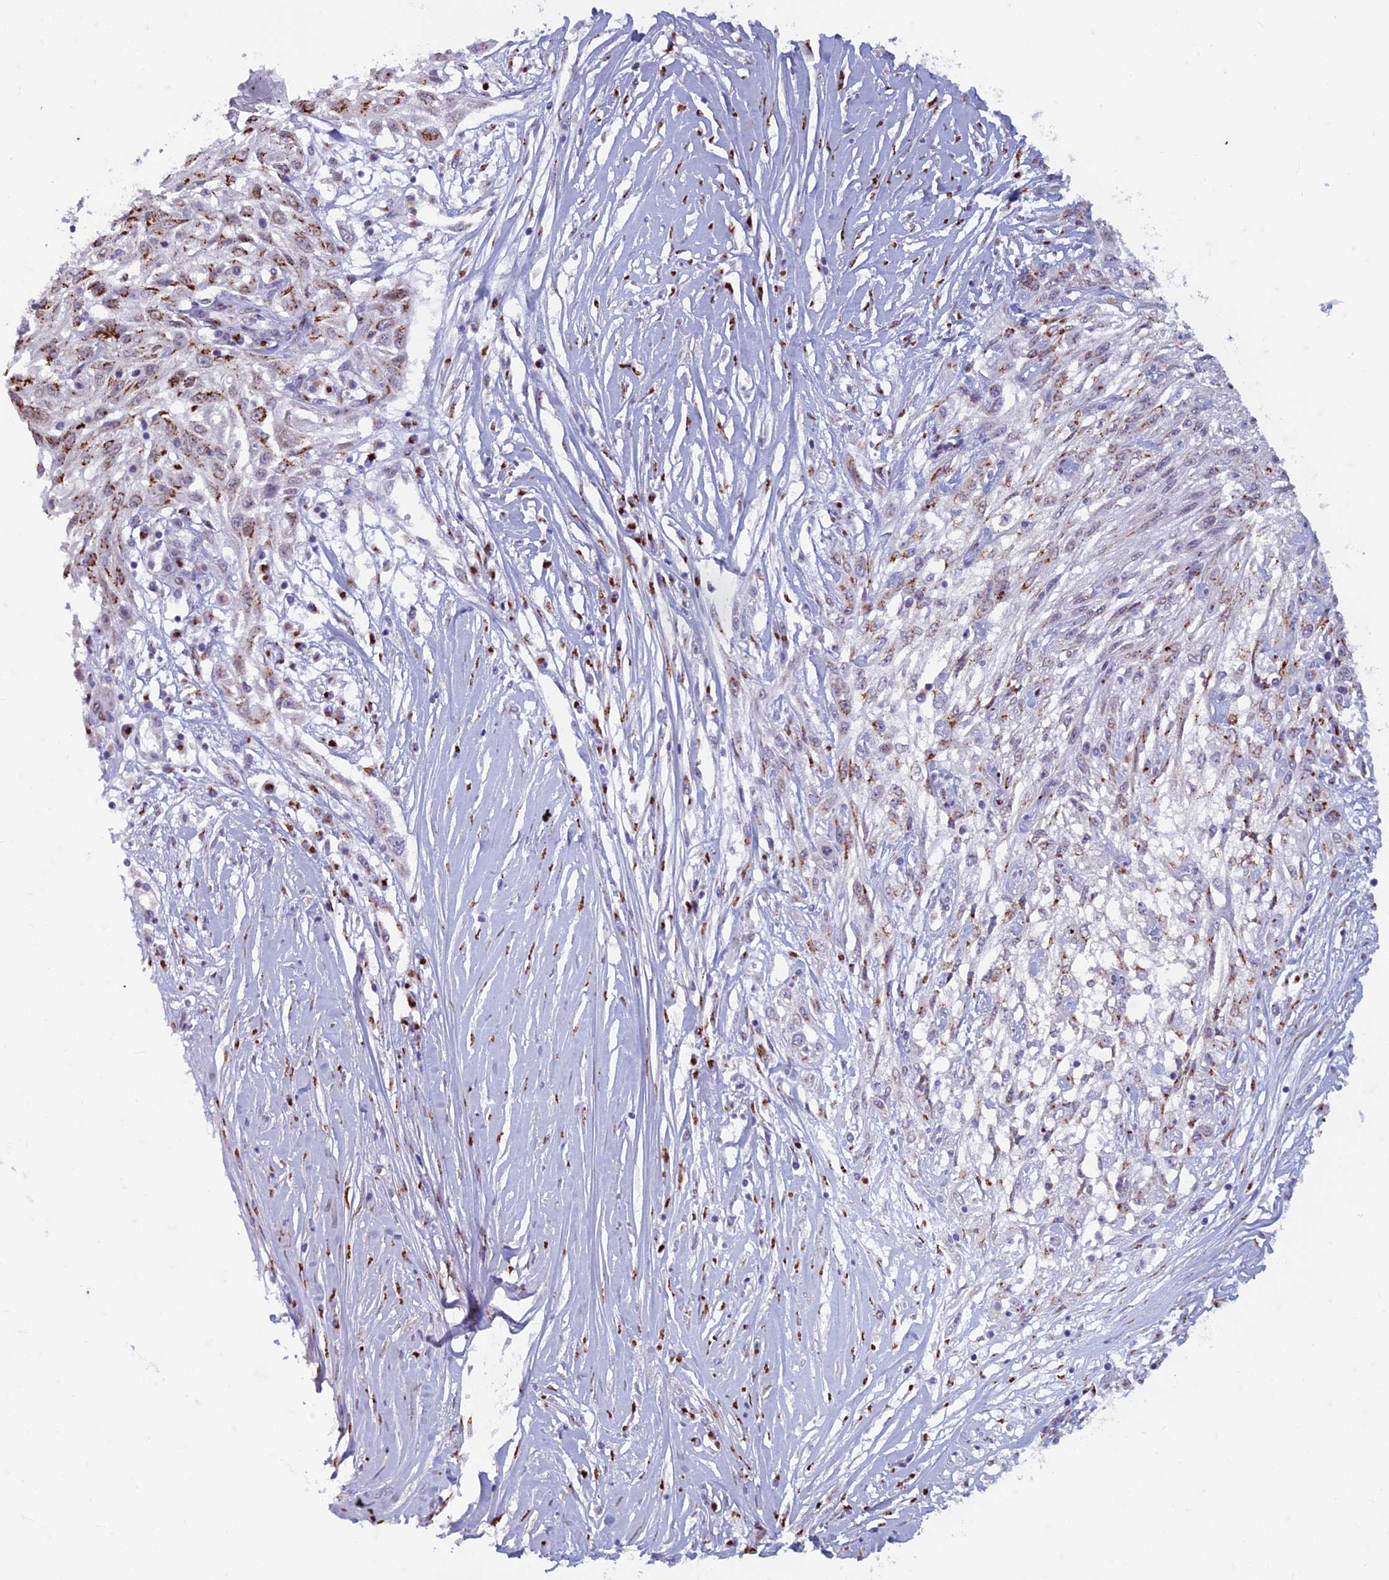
{"staining": {"intensity": "moderate", "quantity": ">75%", "location": "cytoplasmic/membranous"}, "tissue": "skin cancer", "cell_type": "Tumor cells", "image_type": "cancer", "snomed": [{"axis": "morphology", "description": "Squamous cell carcinoma, NOS"}, {"axis": "morphology", "description": "Squamous cell carcinoma, metastatic, NOS"}, {"axis": "topography", "description": "Skin"}, {"axis": "topography", "description": "Lymph node"}], "caption": "Immunohistochemical staining of metastatic squamous cell carcinoma (skin) reveals medium levels of moderate cytoplasmic/membranous protein positivity in approximately >75% of tumor cells. (DAB = brown stain, brightfield microscopy at high magnification).", "gene": "FAM3C", "patient": {"sex": "male", "age": 75}}